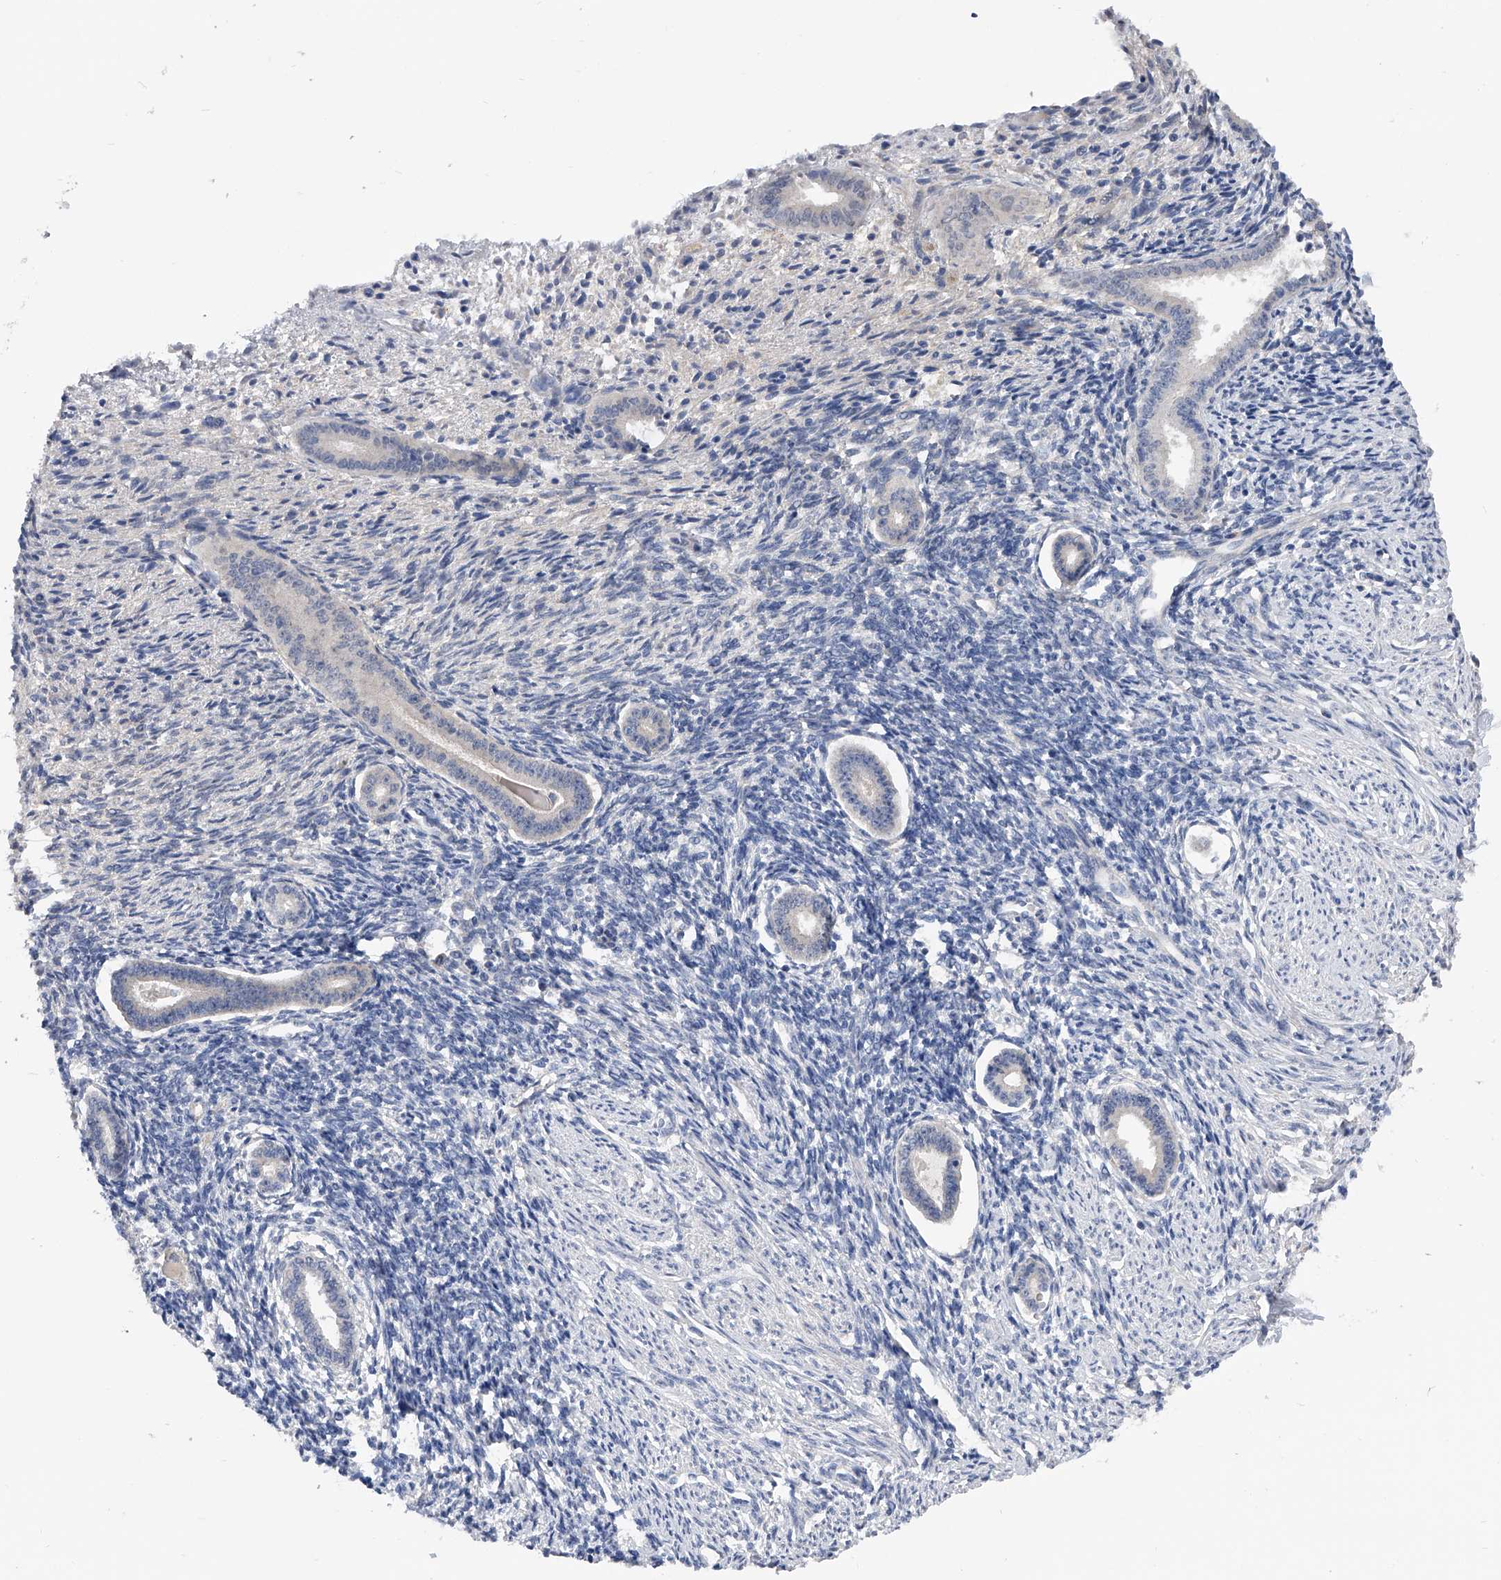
{"staining": {"intensity": "negative", "quantity": "none", "location": "none"}, "tissue": "endometrium", "cell_type": "Cells in endometrial stroma", "image_type": "normal", "snomed": [{"axis": "morphology", "description": "Normal tissue, NOS"}, {"axis": "topography", "description": "Endometrium"}], "caption": "Cells in endometrial stroma show no significant staining in normal endometrium.", "gene": "PGM3", "patient": {"sex": "female", "age": 56}}